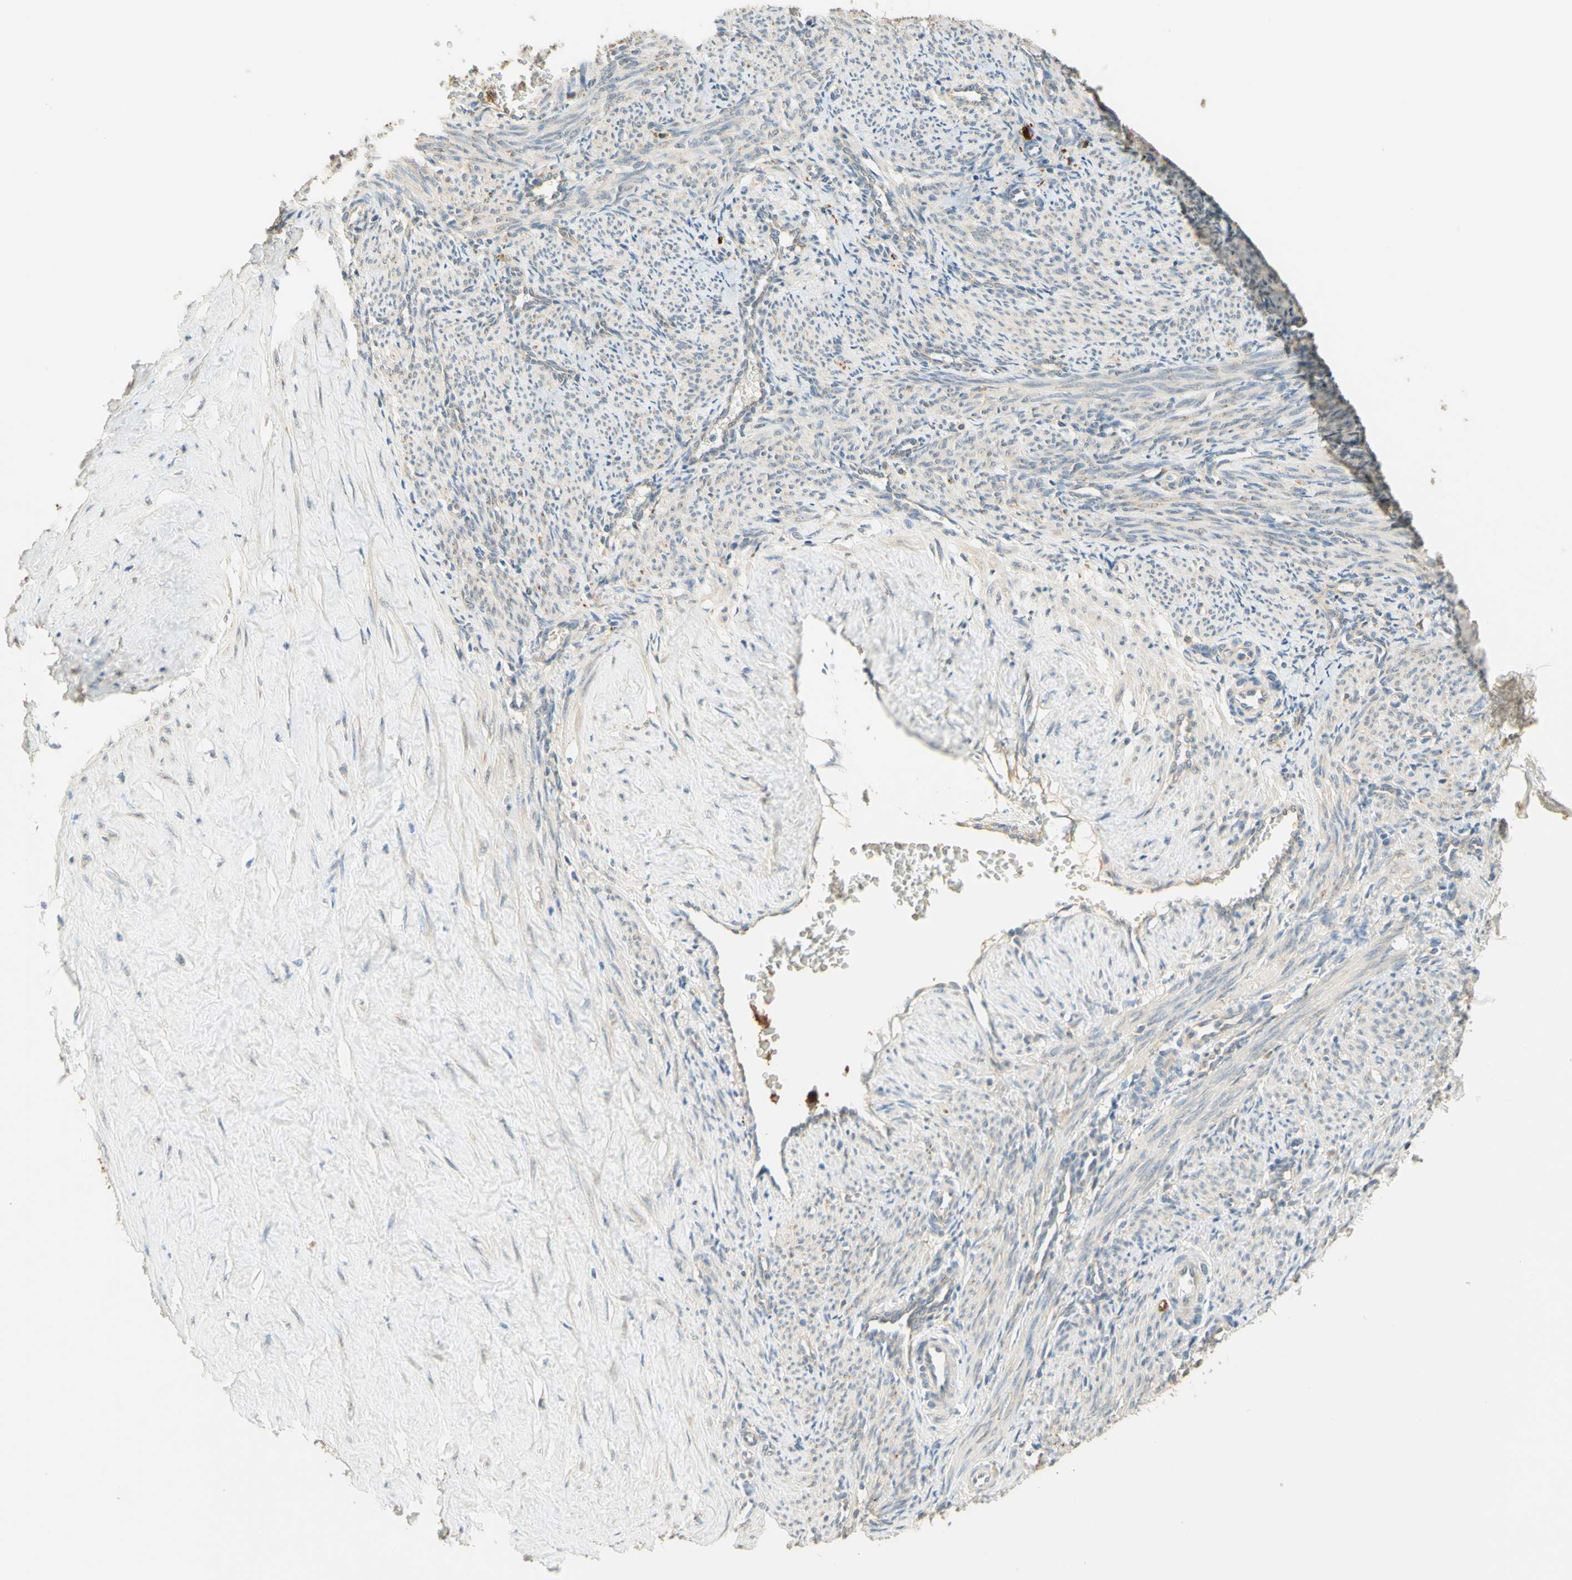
{"staining": {"intensity": "weak", "quantity": "<25%", "location": "cytoplasmic/membranous"}, "tissue": "smooth muscle", "cell_type": "Smooth muscle cells", "image_type": "normal", "snomed": [{"axis": "morphology", "description": "Normal tissue, NOS"}, {"axis": "topography", "description": "Endometrium"}], "caption": "Immunohistochemistry (IHC) histopathology image of benign smooth muscle: human smooth muscle stained with DAB (3,3'-diaminobenzidine) exhibits no significant protein positivity in smooth muscle cells. (Brightfield microscopy of DAB (3,3'-diaminobenzidine) immunohistochemistry (IHC) at high magnification).", "gene": "ENTREP2", "patient": {"sex": "female", "age": 33}}